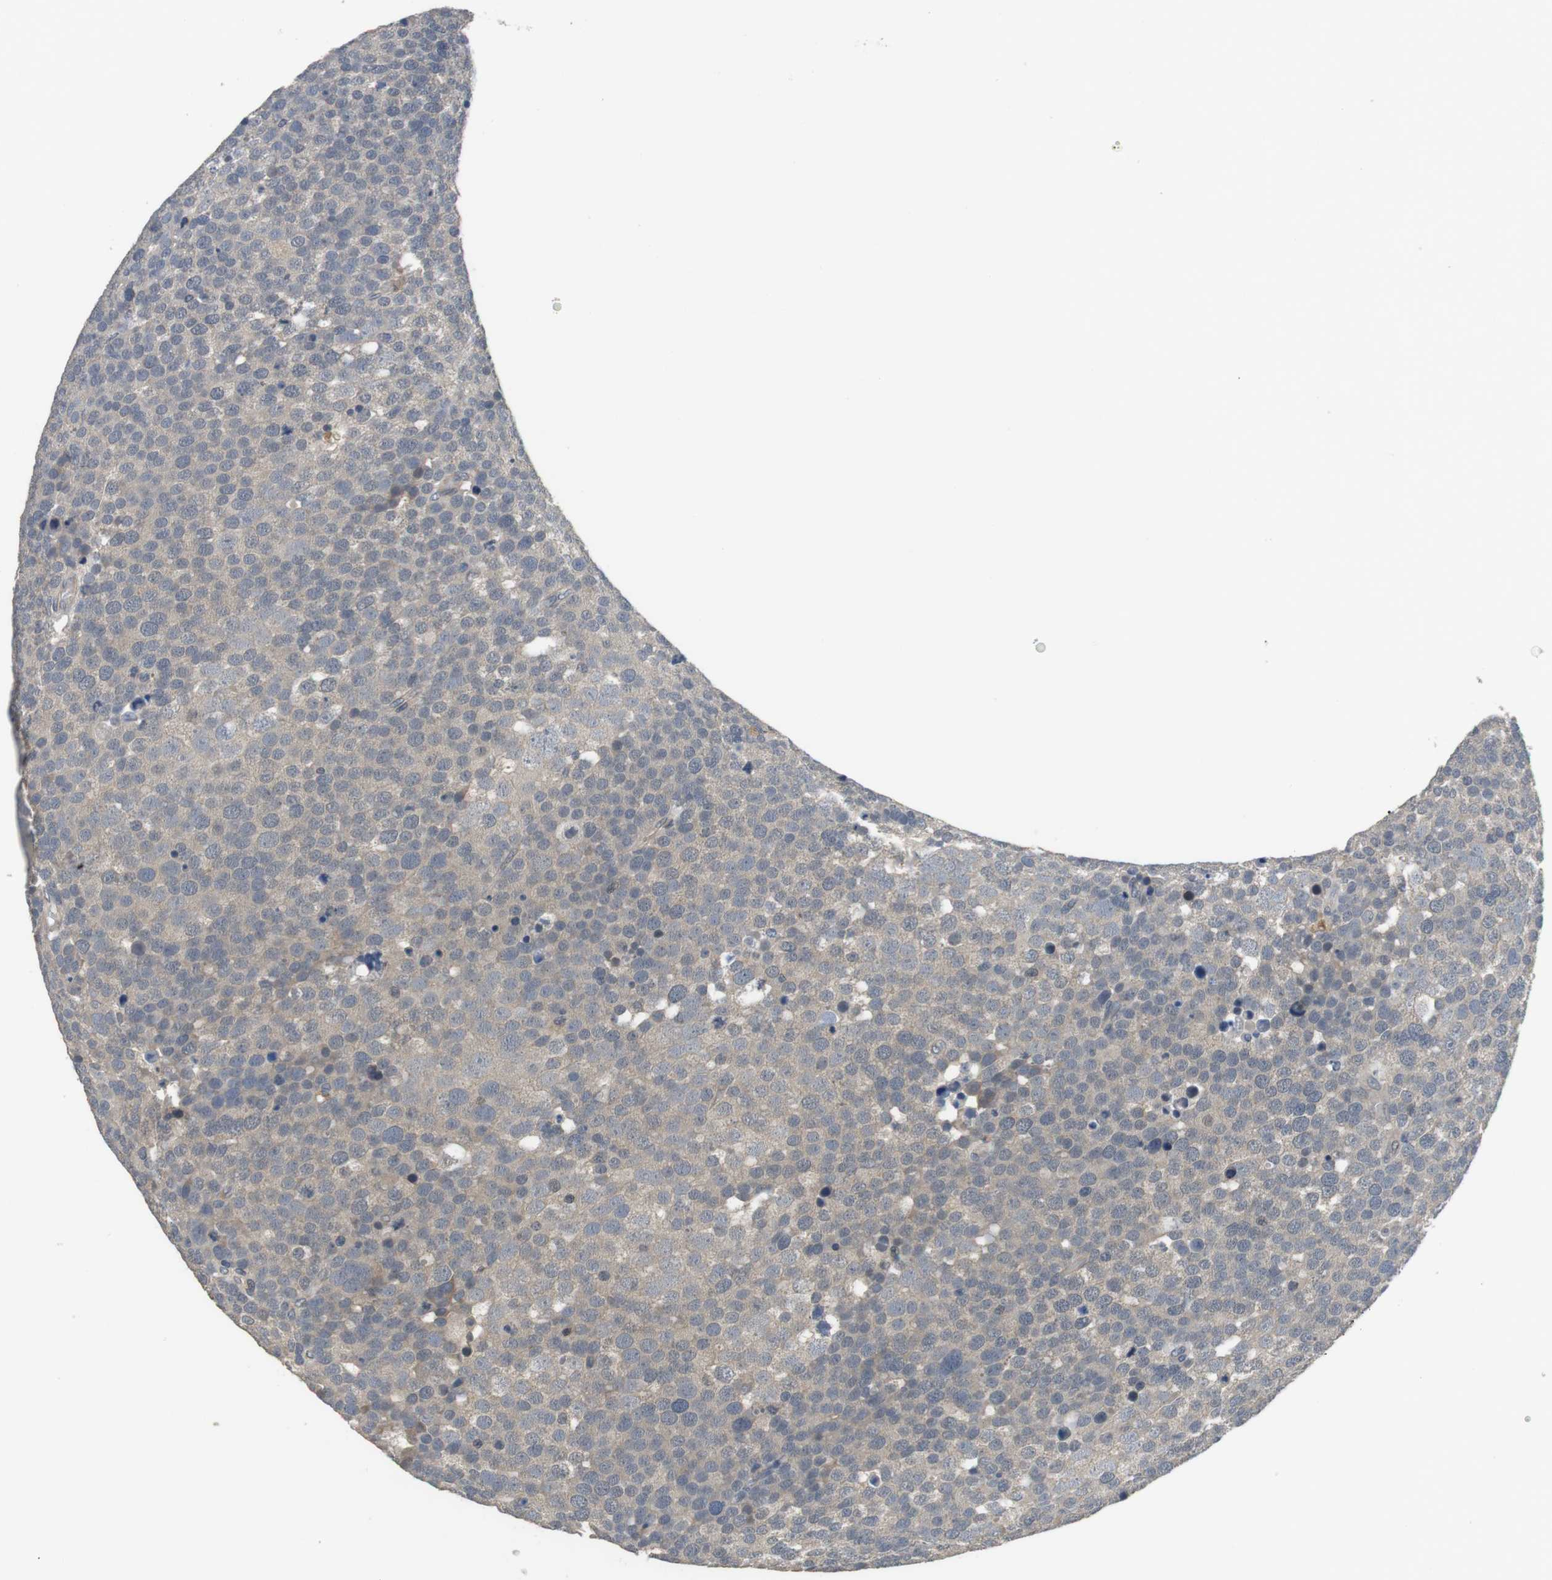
{"staining": {"intensity": "negative", "quantity": "none", "location": "none"}, "tissue": "testis cancer", "cell_type": "Tumor cells", "image_type": "cancer", "snomed": [{"axis": "morphology", "description": "Seminoma, NOS"}, {"axis": "topography", "description": "Testis"}], "caption": "There is no significant positivity in tumor cells of testis seminoma.", "gene": "ADGRL3", "patient": {"sex": "male", "age": 71}}